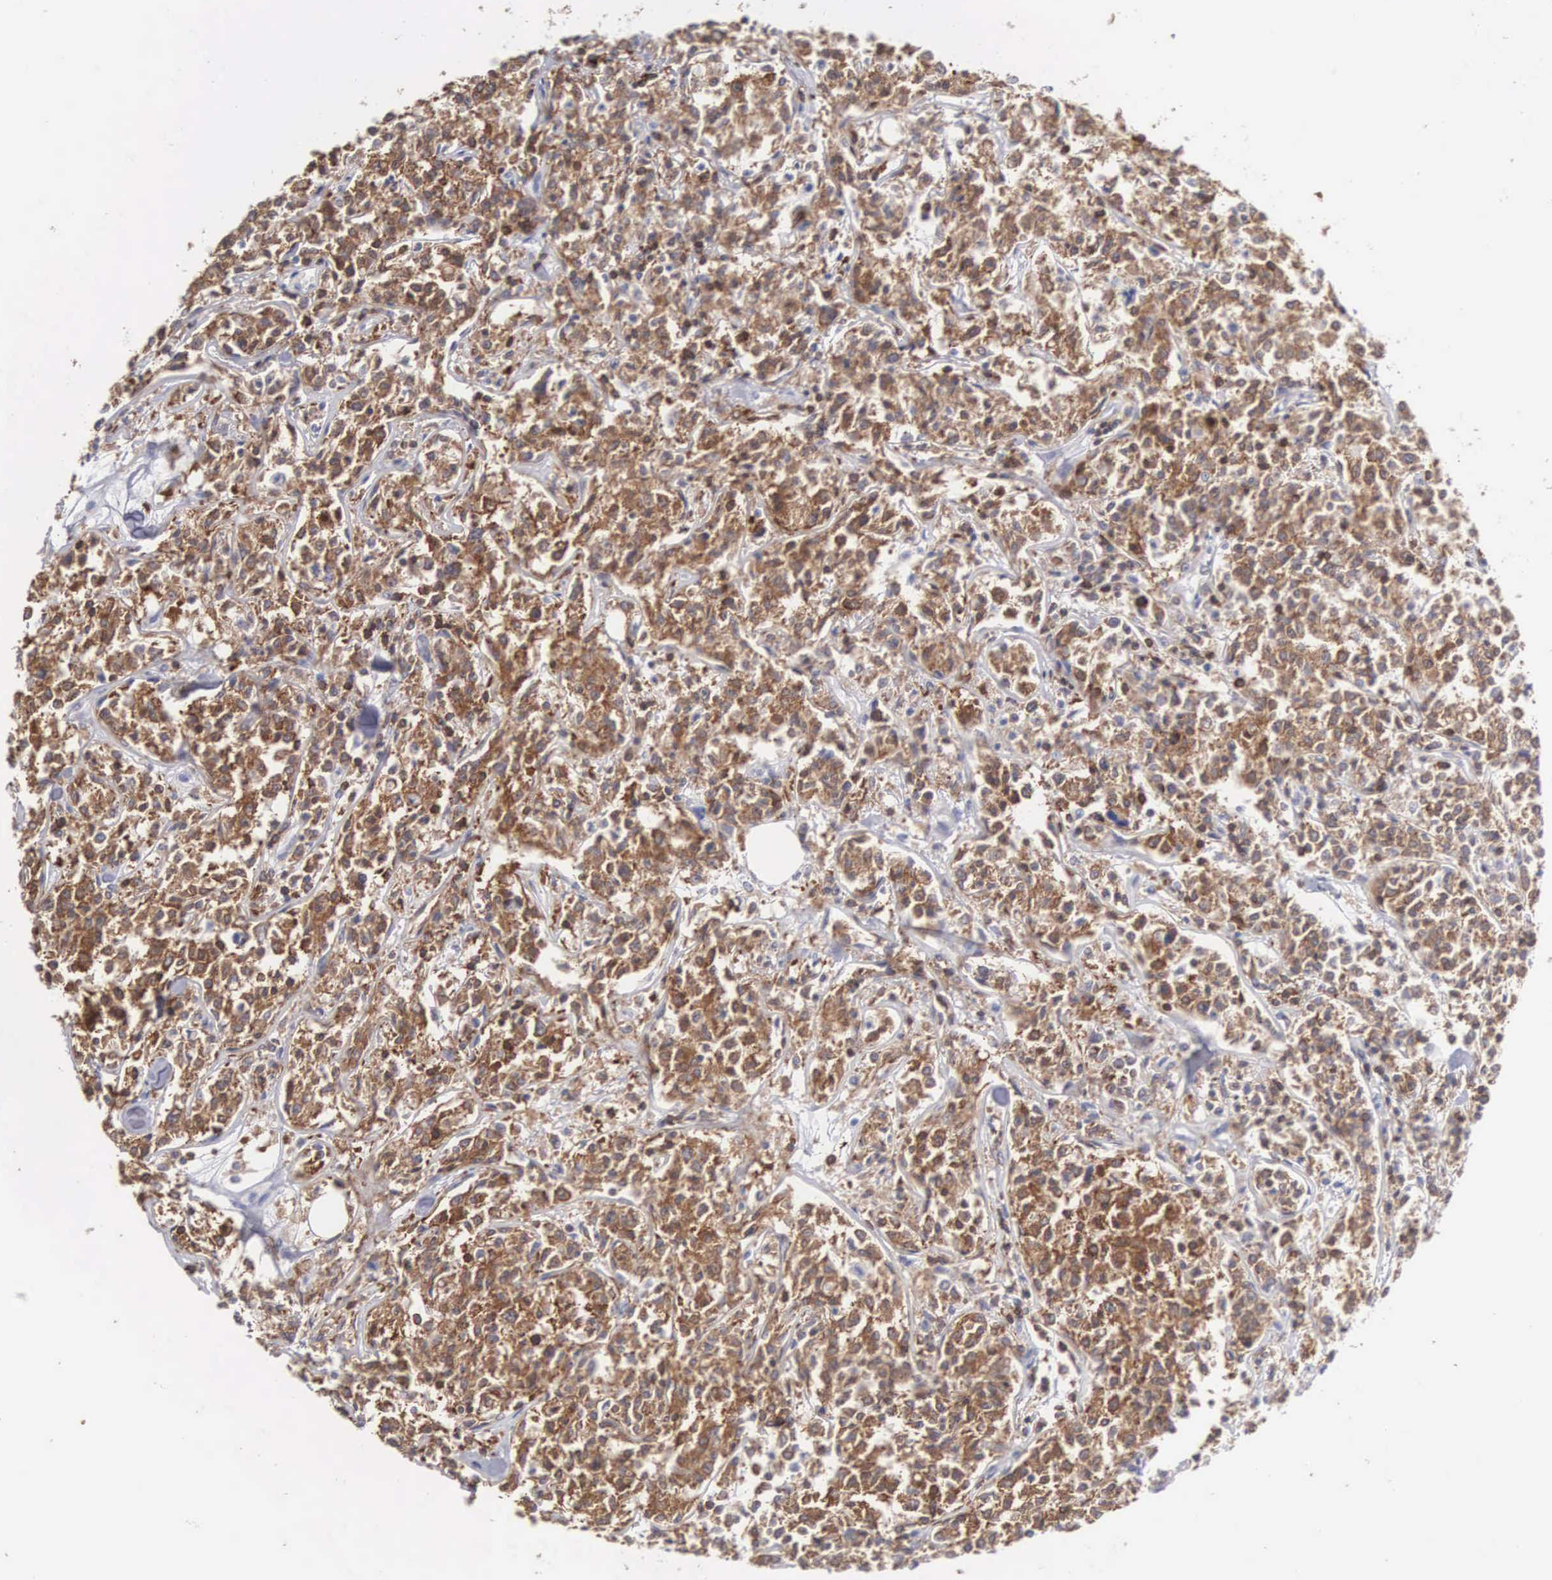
{"staining": {"intensity": "moderate", "quantity": ">75%", "location": "cytoplasmic/membranous,nuclear"}, "tissue": "lymphoma", "cell_type": "Tumor cells", "image_type": "cancer", "snomed": [{"axis": "morphology", "description": "Malignant lymphoma, non-Hodgkin's type, Low grade"}, {"axis": "topography", "description": "Small intestine"}], "caption": "Human malignant lymphoma, non-Hodgkin's type (low-grade) stained with a brown dye reveals moderate cytoplasmic/membranous and nuclear positive positivity in about >75% of tumor cells.", "gene": "SH3BP1", "patient": {"sex": "female", "age": 59}}